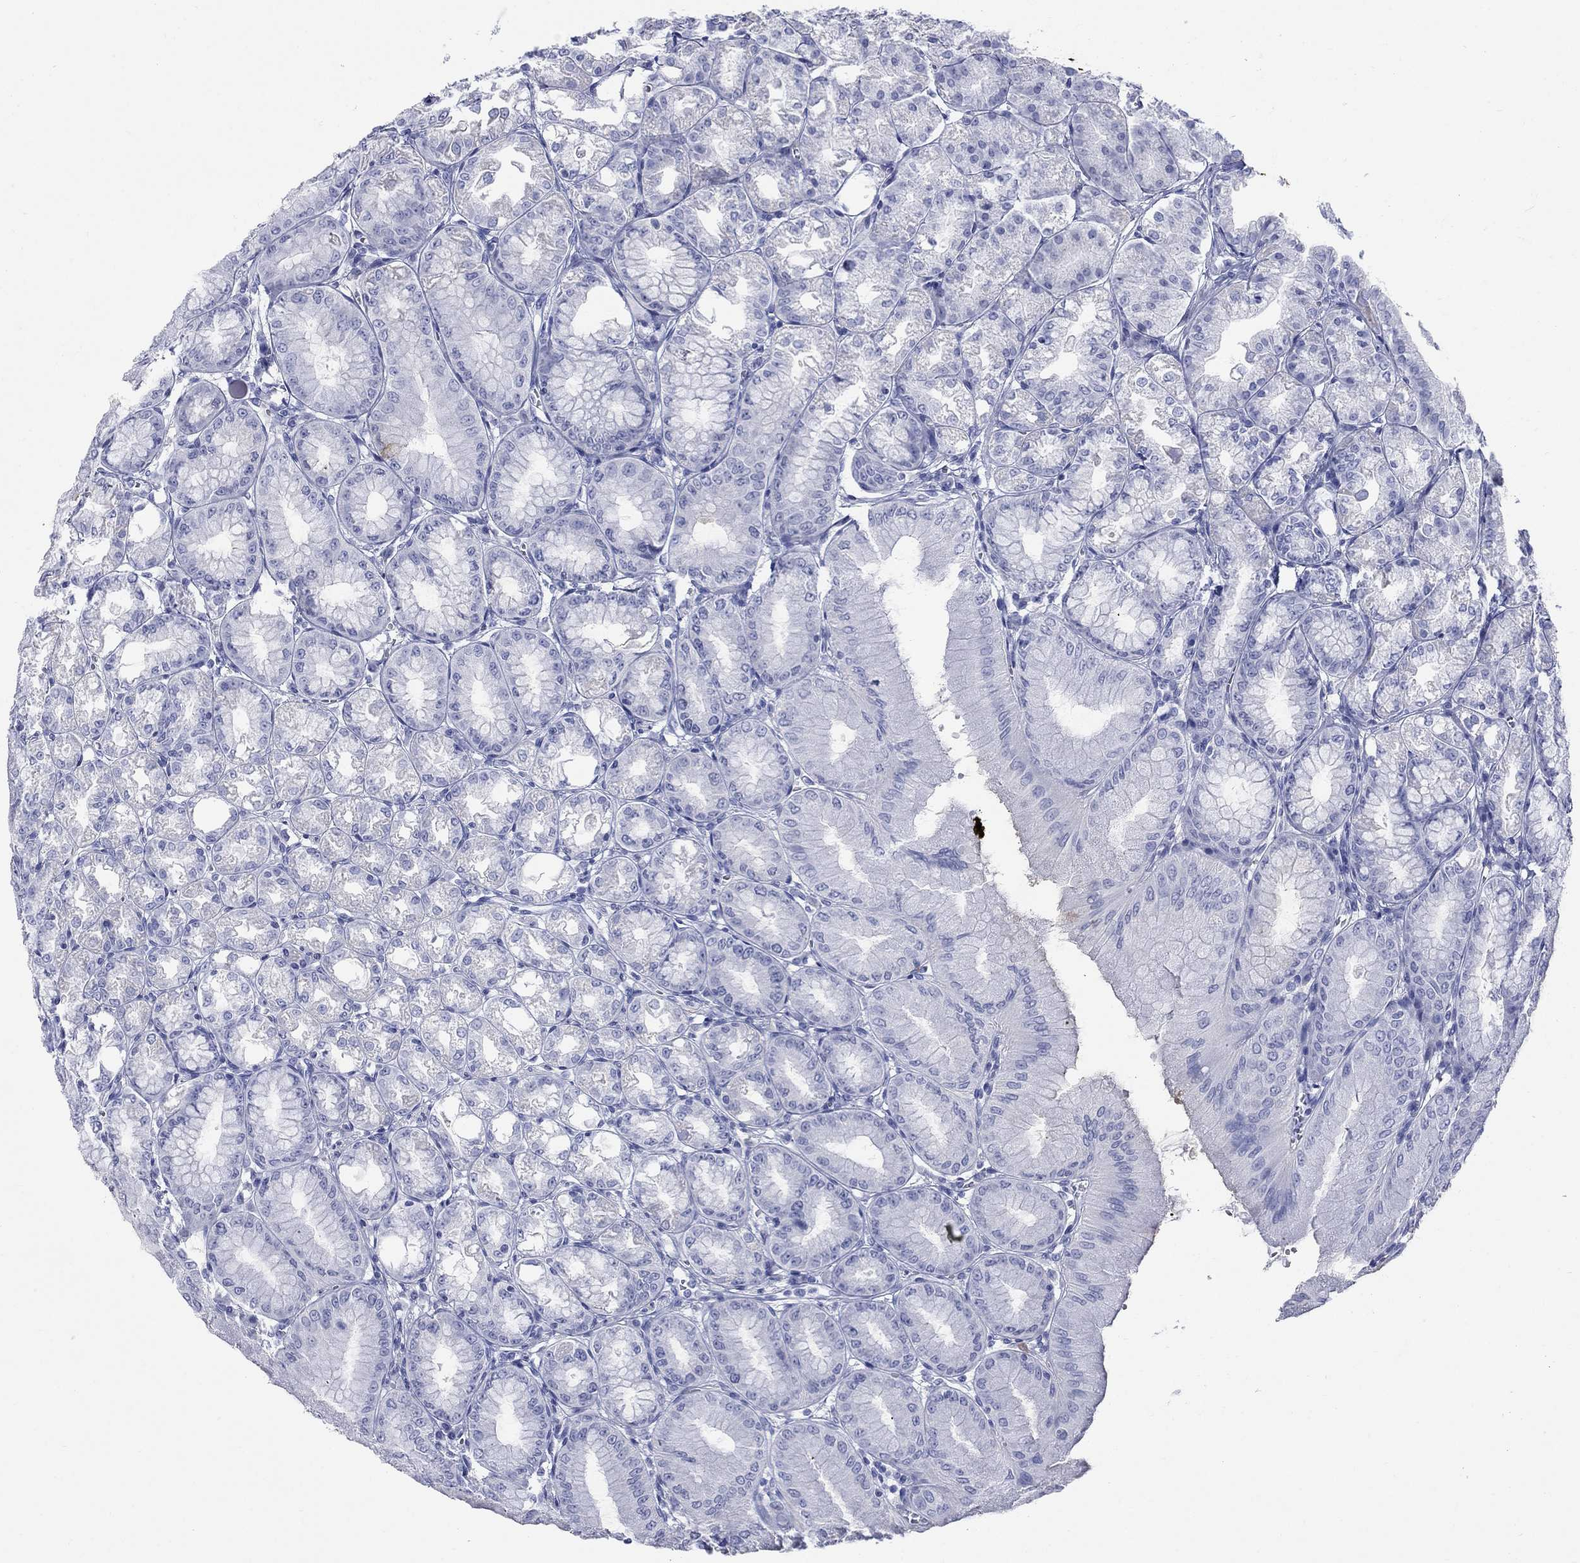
{"staining": {"intensity": "negative", "quantity": "none", "location": "none"}, "tissue": "stomach", "cell_type": "Glandular cells", "image_type": "normal", "snomed": [{"axis": "morphology", "description": "Normal tissue, NOS"}, {"axis": "topography", "description": "Stomach, lower"}], "caption": "Micrograph shows no significant protein expression in glandular cells of benign stomach. (Brightfield microscopy of DAB immunohistochemistry (IHC) at high magnification).", "gene": "IGF2BP3", "patient": {"sex": "male", "age": 71}}